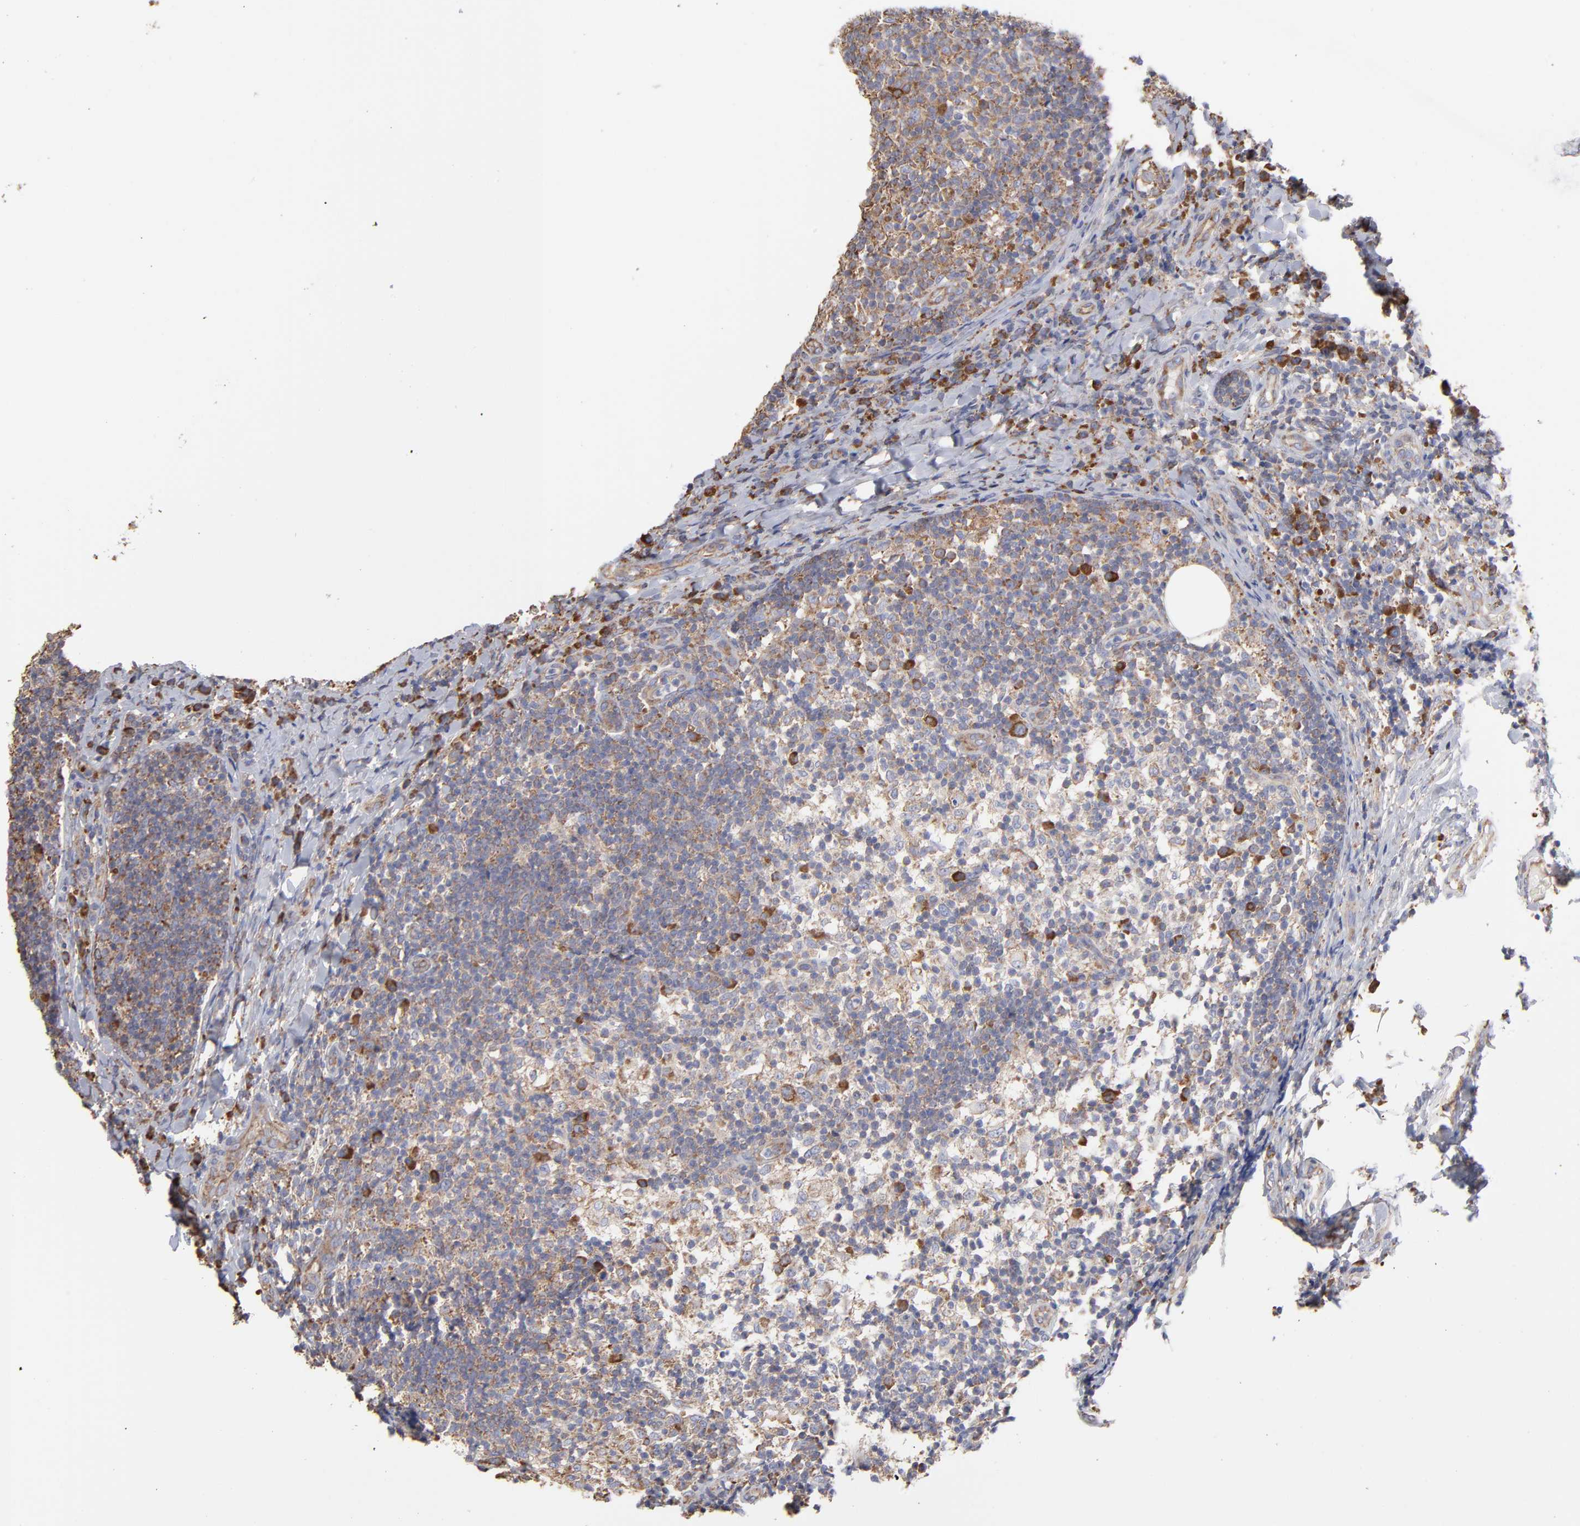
{"staining": {"intensity": "moderate", "quantity": ">75%", "location": "cytoplasmic/membranous"}, "tissue": "lymph node", "cell_type": "Germinal center cells", "image_type": "normal", "snomed": [{"axis": "morphology", "description": "Normal tissue, NOS"}, {"axis": "morphology", "description": "Inflammation, NOS"}, {"axis": "topography", "description": "Lymph node"}], "caption": "Normal lymph node was stained to show a protein in brown. There is medium levels of moderate cytoplasmic/membranous positivity in approximately >75% of germinal center cells.", "gene": "RPL3", "patient": {"sex": "male", "age": 46}}